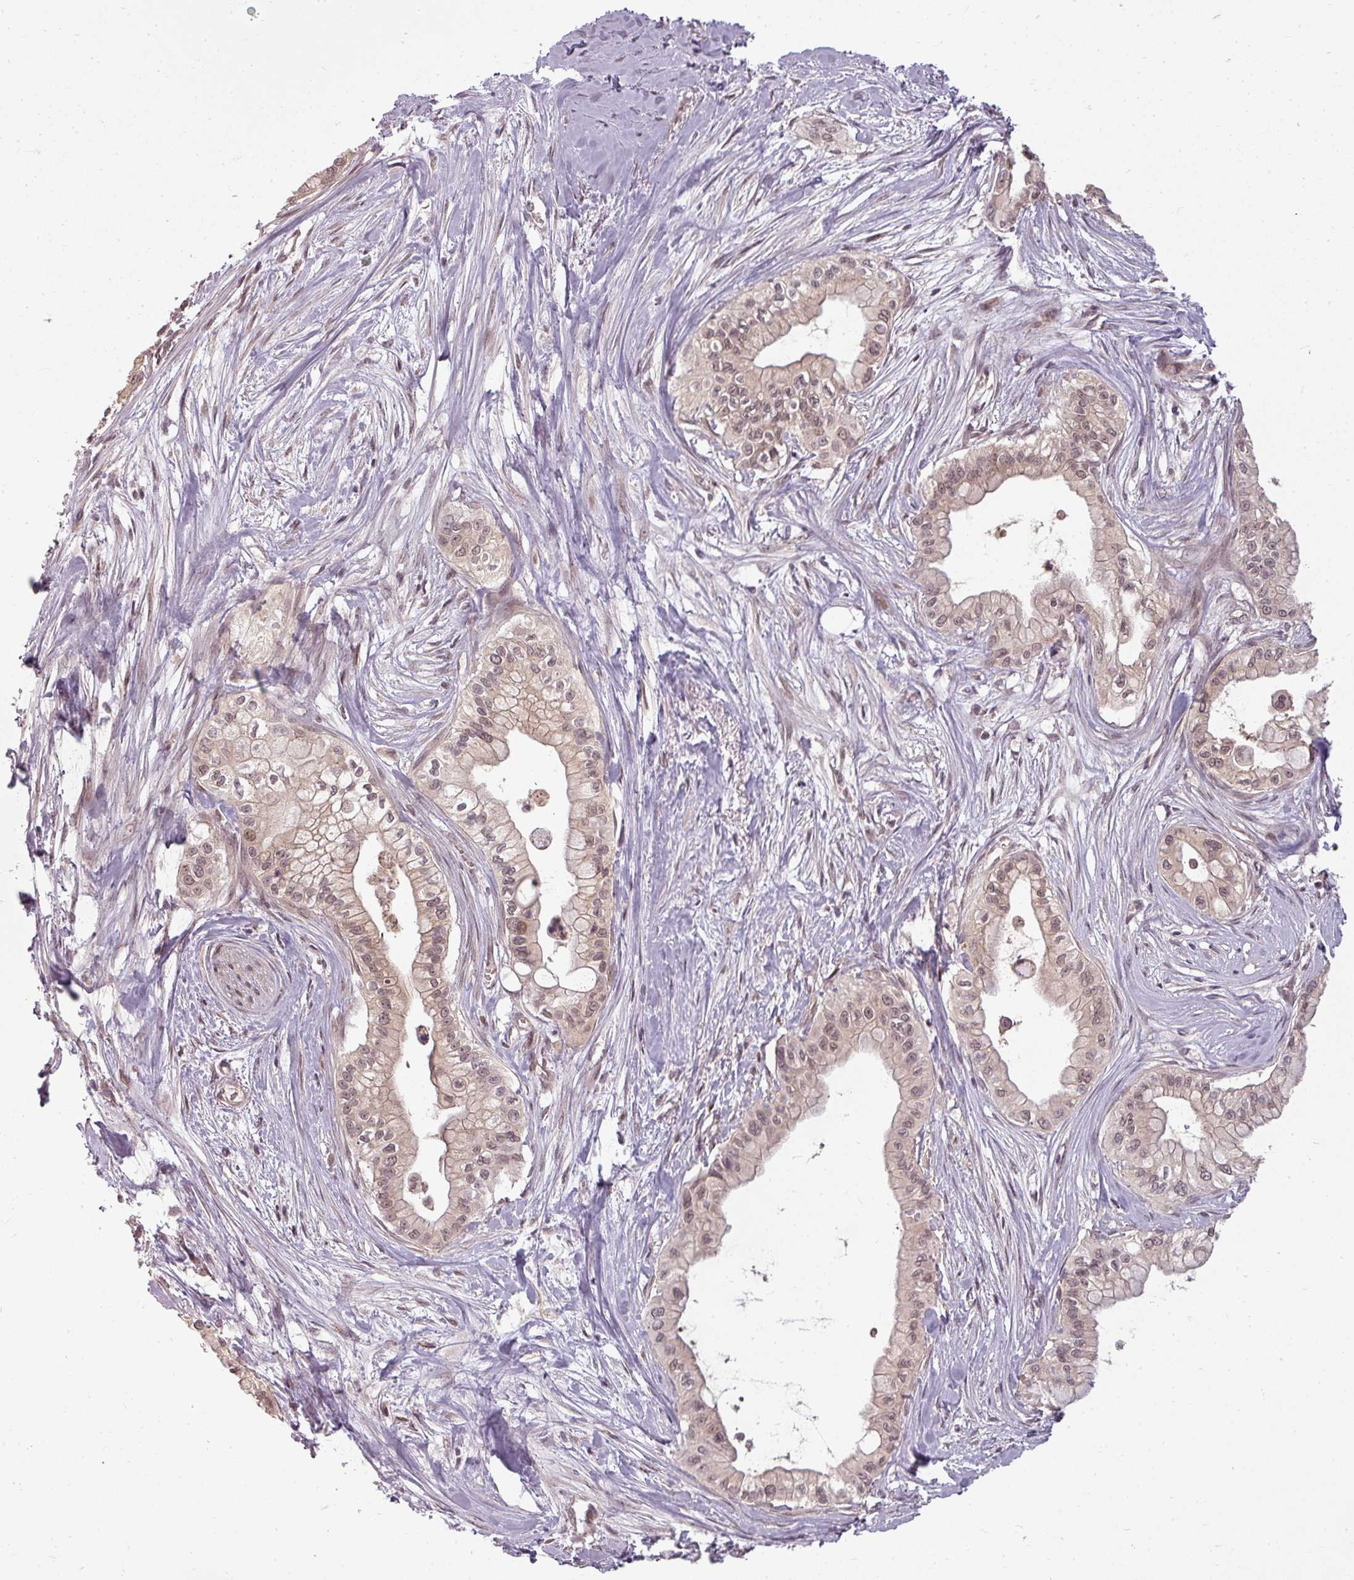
{"staining": {"intensity": "weak", "quantity": ">75%", "location": "cytoplasmic/membranous,nuclear"}, "tissue": "pancreatic cancer", "cell_type": "Tumor cells", "image_type": "cancer", "snomed": [{"axis": "morphology", "description": "Adenocarcinoma, NOS"}, {"axis": "topography", "description": "Pancreas"}], "caption": "Tumor cells reveal low levels of weak cytoplasmic/membranous and nuclear positivity in about >75% of cells in human pancreatic cancer. Ihc stains the protein in brown and the nuclei are stained blue.", "gene": "CLIC1", "patient": {"sex": "male", "age": 78}}